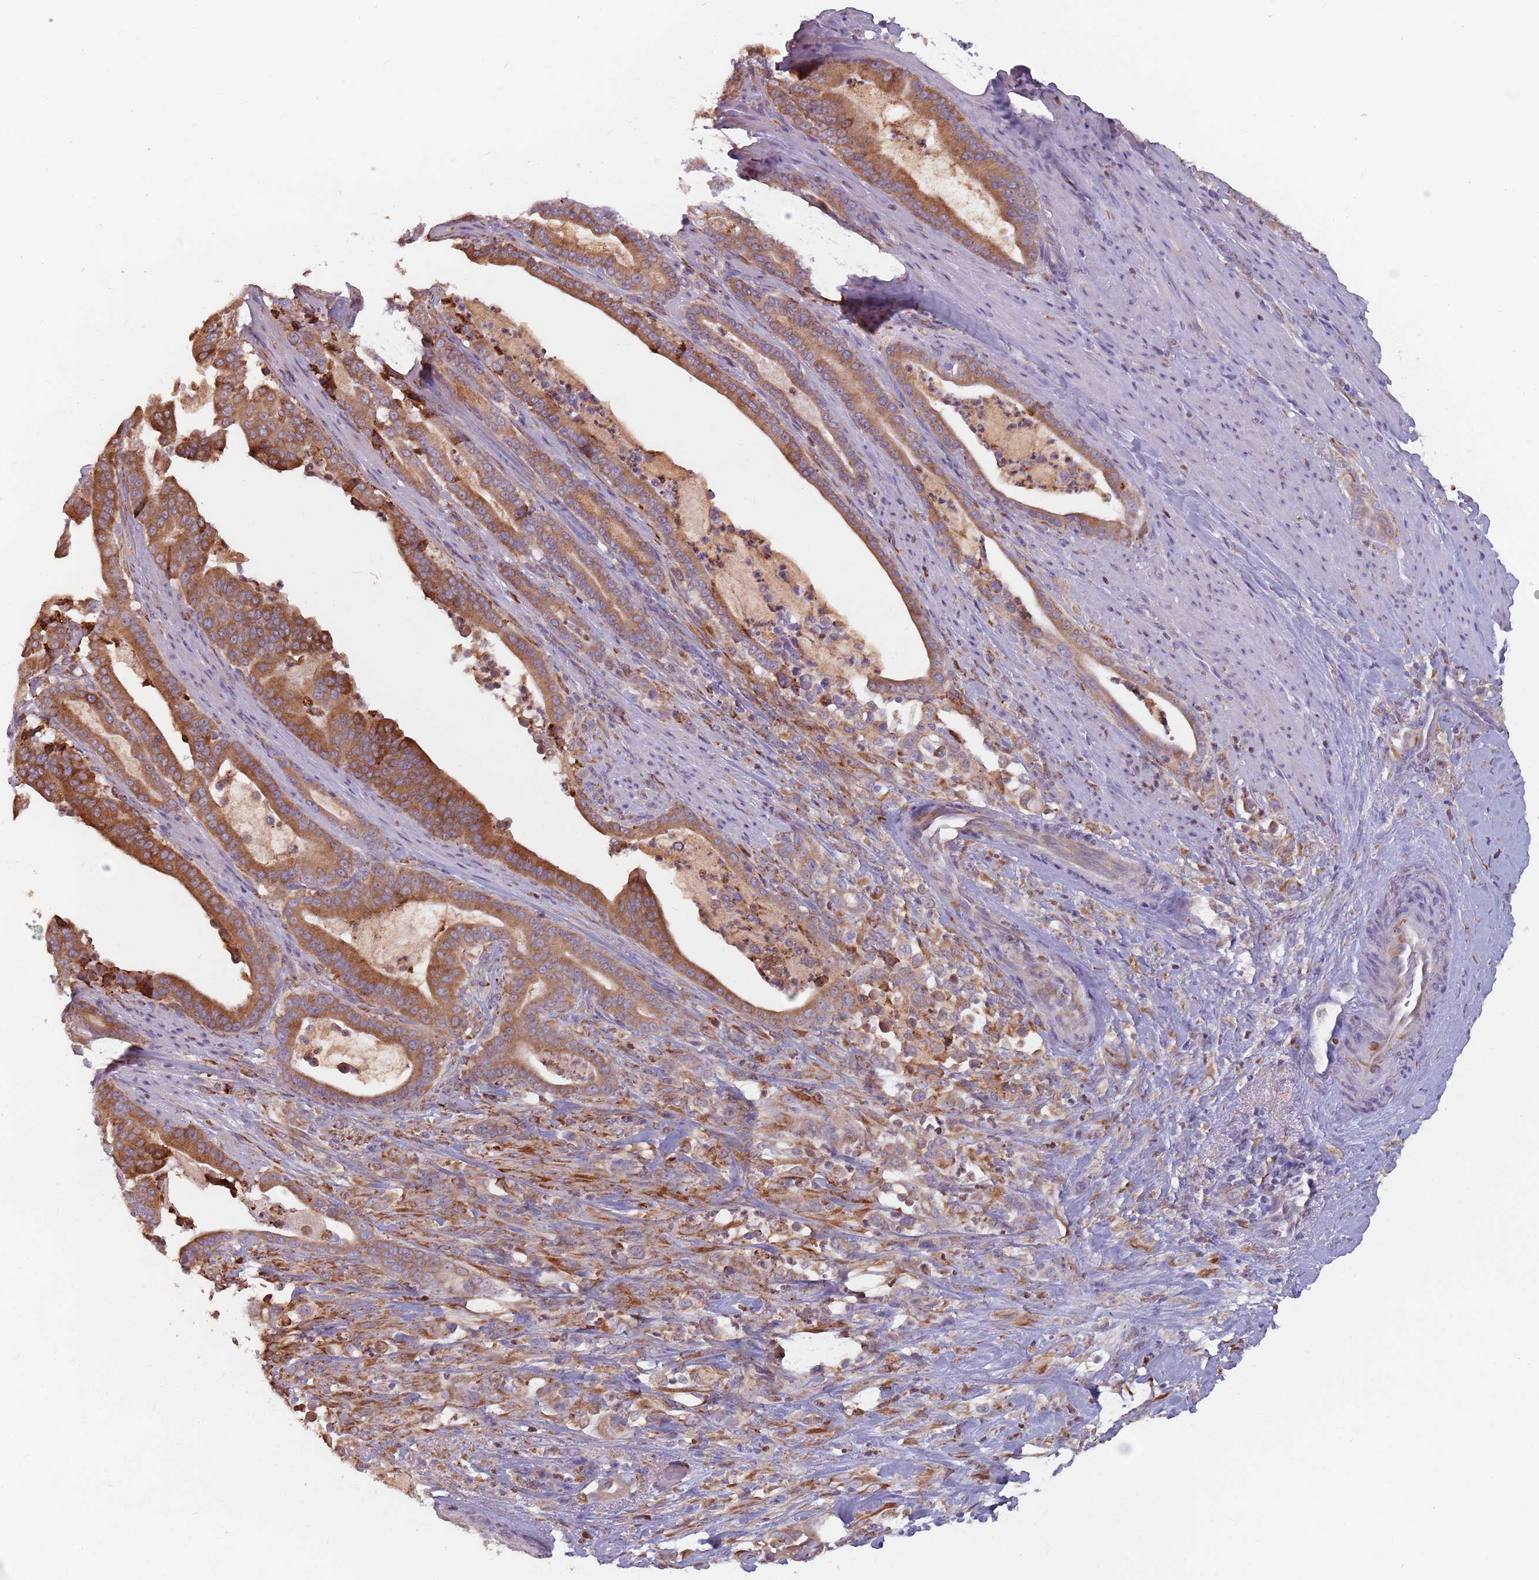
{"staining": {"intensity": "moderate", "quantity": ">75%", "location": "cytoplasmic/membranous"}, "tissue": "pancreatic cancer", "cell_type": "Tumor cells", "image_type": "cancer", "snomed": [{"axis": "morphology", "description": "Adenocarcinoma, NOS"}, {"axis": "topography", "description": "Pancreas"}], "caption": "Adenocarcinoma (pancreatic) stained for a protein (brown) displays moderate cytoplasmic/membranous positive expression in about >75% of tumor cells.", "gene": "RPS9", "patient": {"sex": "male", "age": 63}}